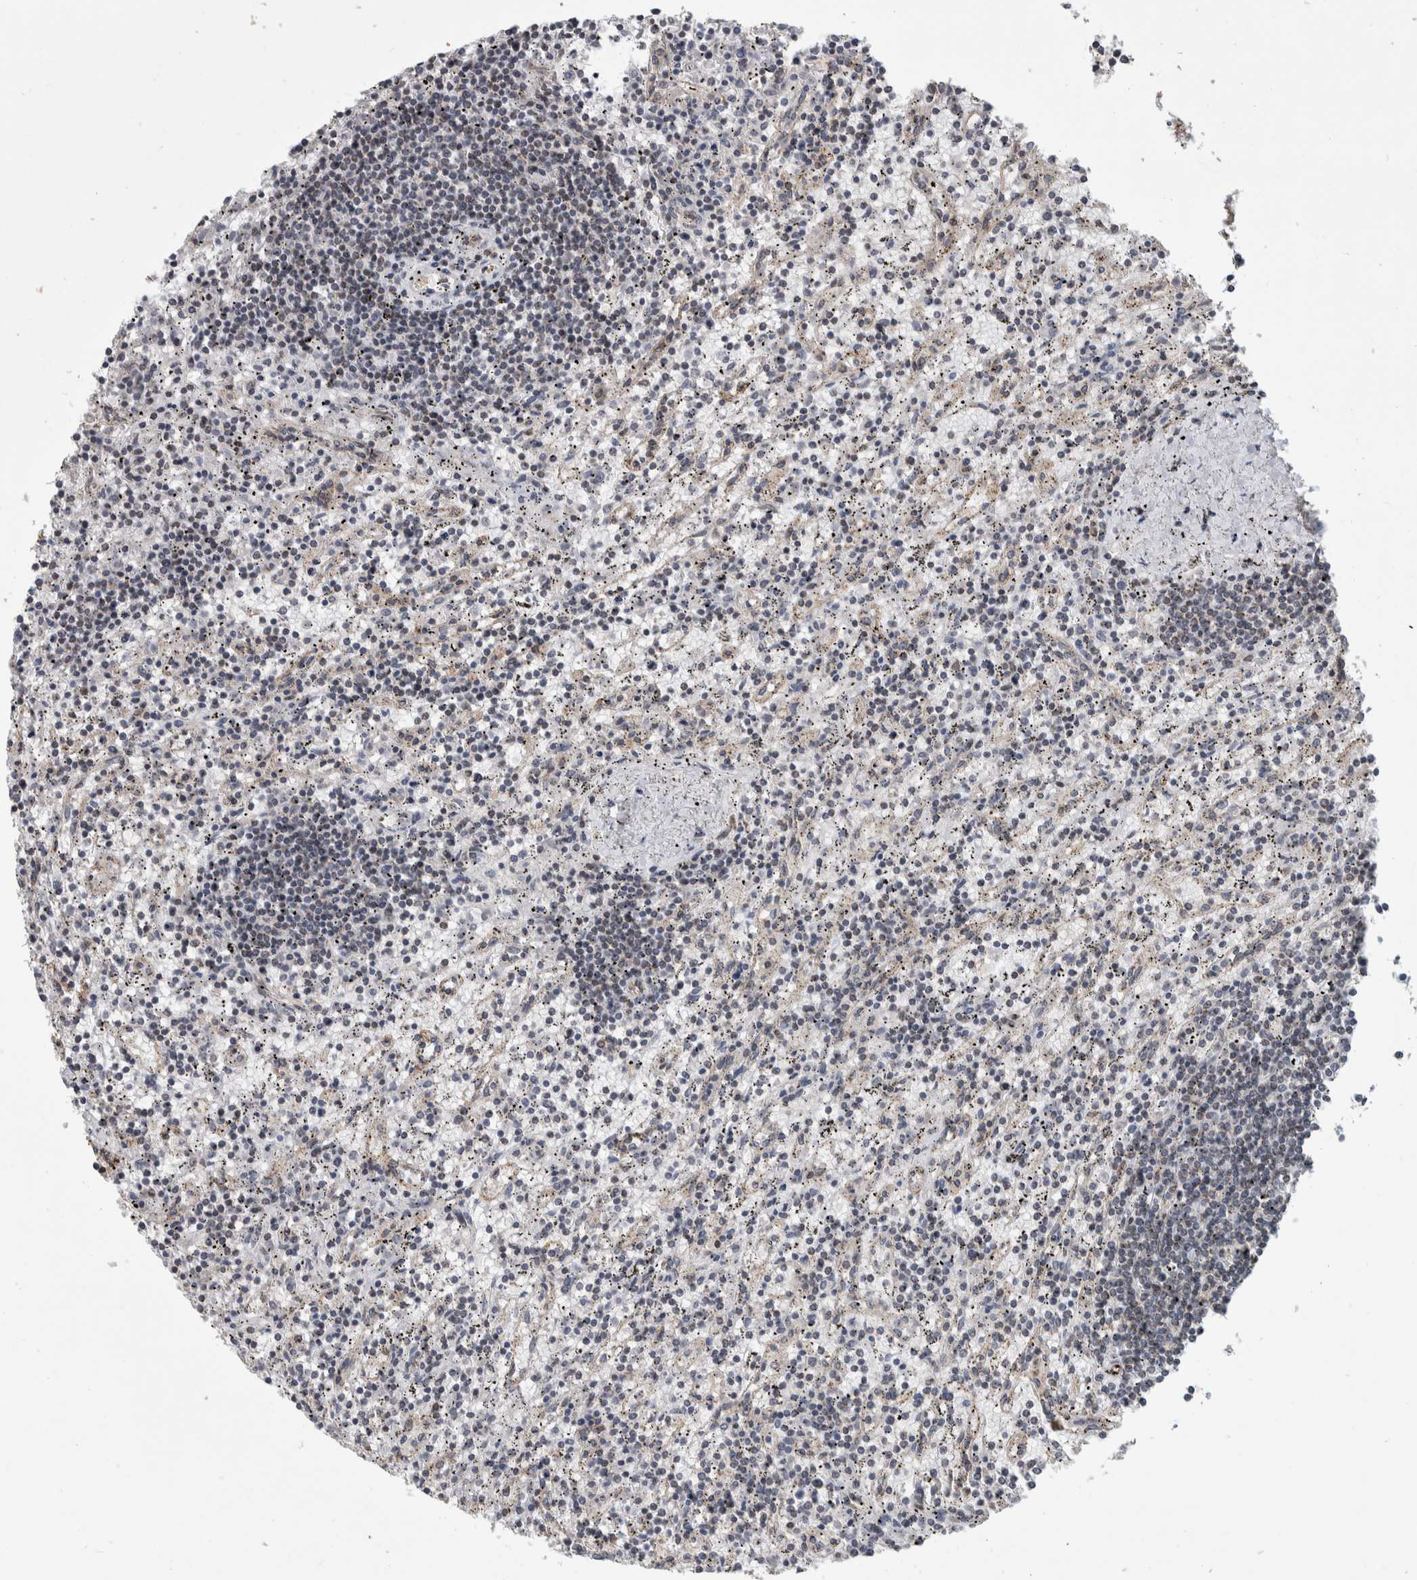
{"staining": {"intensity": "negative", "quantity": "none", "location": "none"}, "tissue": "lymphoma", "cell_type": "Tumor cells", "image_type": "cancer", "snomed": [{"axis": "morphology", "description": "Malignant lymphoma, non-Hodgkin's type, Low grade"}, {"axis": "topography", "description": "Spleen"}], "caption": "The IHC micrograph has no significant positivity in tumor cells of lymphoma tissue. Nuclei are stained in blue.", "gene": "MSL1", "patient": {"sex": "male", "age": 76}}